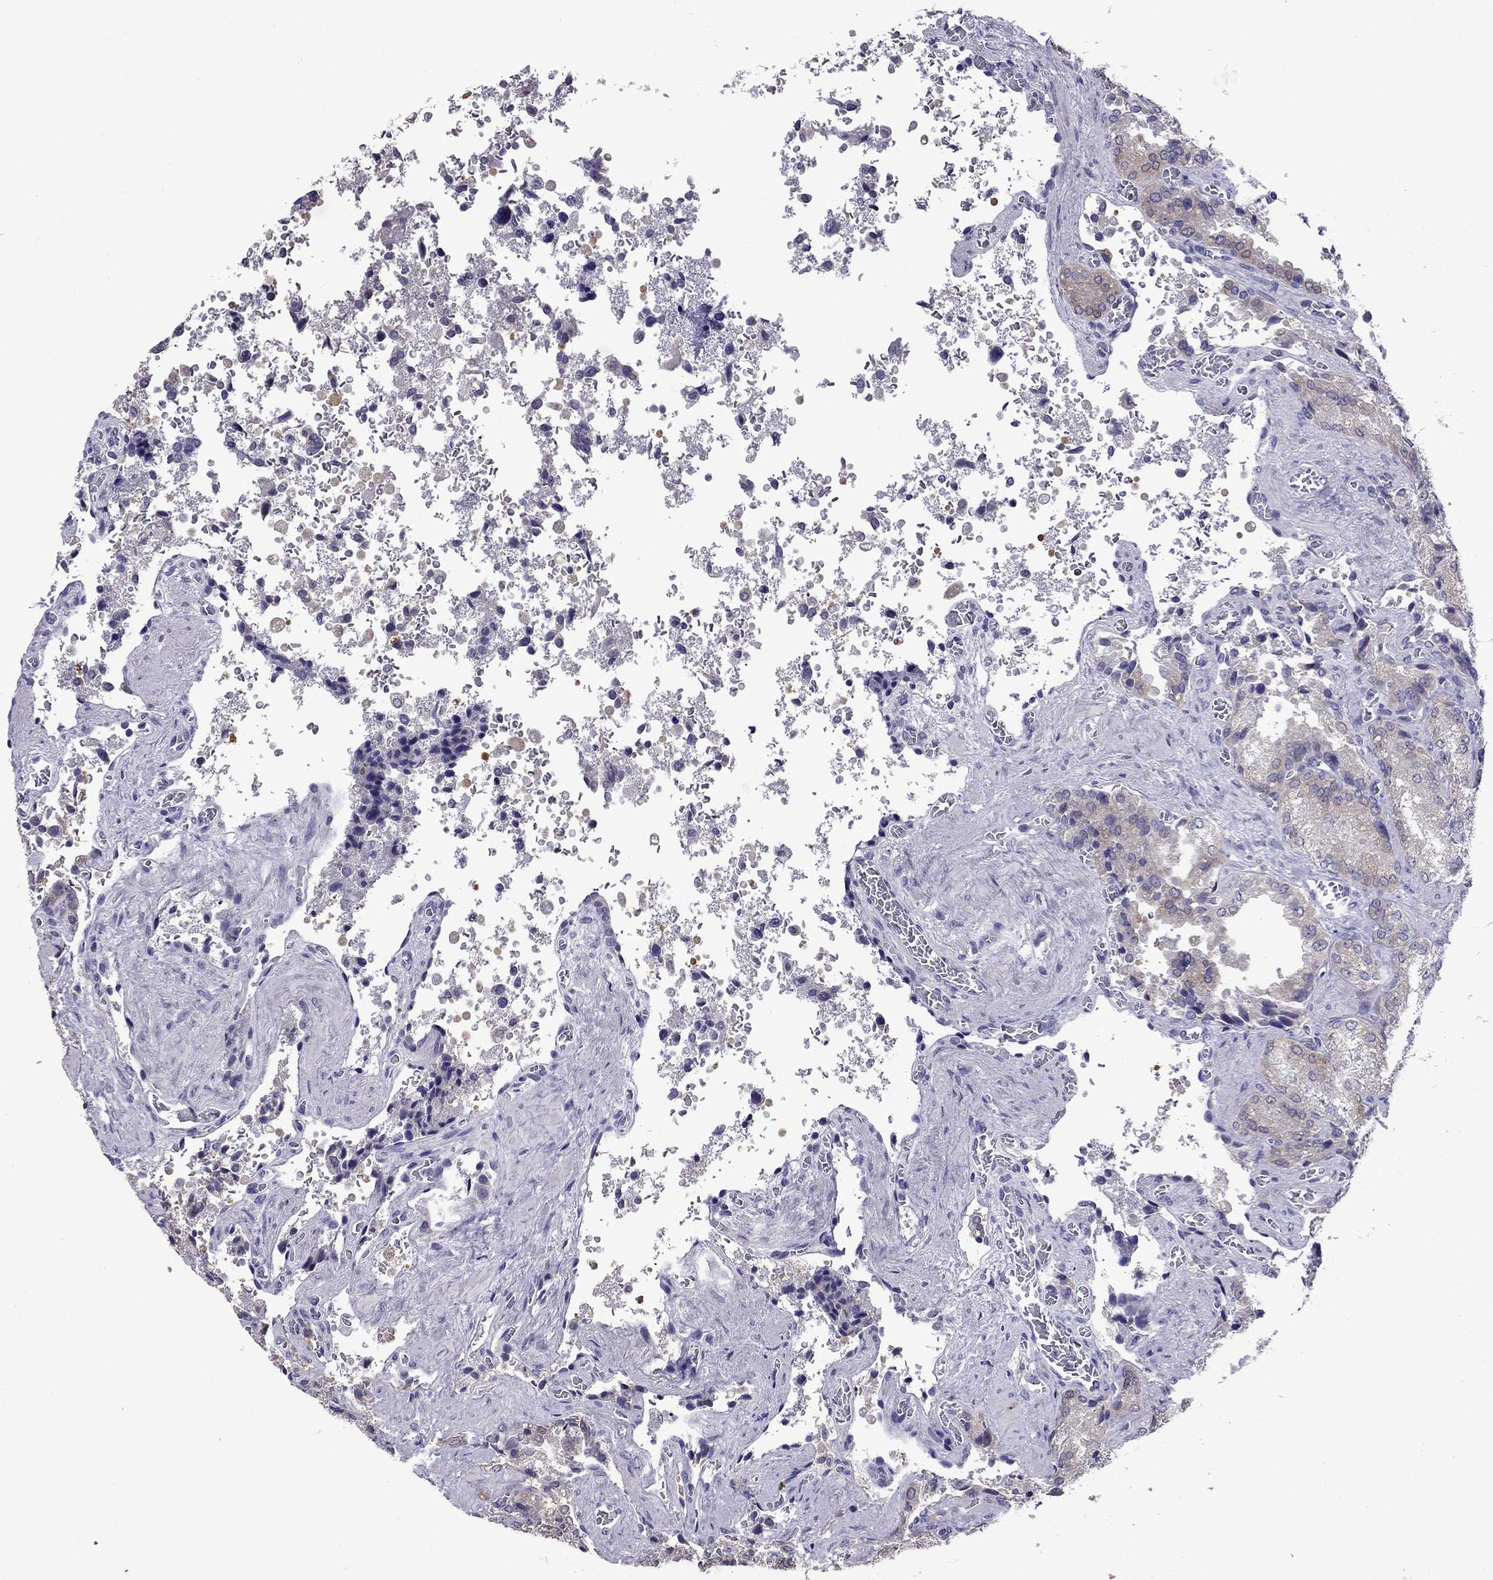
{"staining": {"intensity": "weak", "quantity": ">75%", "location": "cytoplasmic/membranous"}, "tissue": "seminal vesicle", "cell_type": "Glandular cells", "image_type": "normal", "snomed": [{"axis": "morphology", "description": "Normal tissue, NOS"}, {"axis": "topography", "description": "Seminal veicle"}], "caption": "This is an image of immunohistochemistry (IHC) staining of normal seminal vesicle, which shows weak positivity in the cytoplasmic/membranous of glandular cells.", "gene": "OXCT2", "patient": {"sex": "male", "age": 37}}